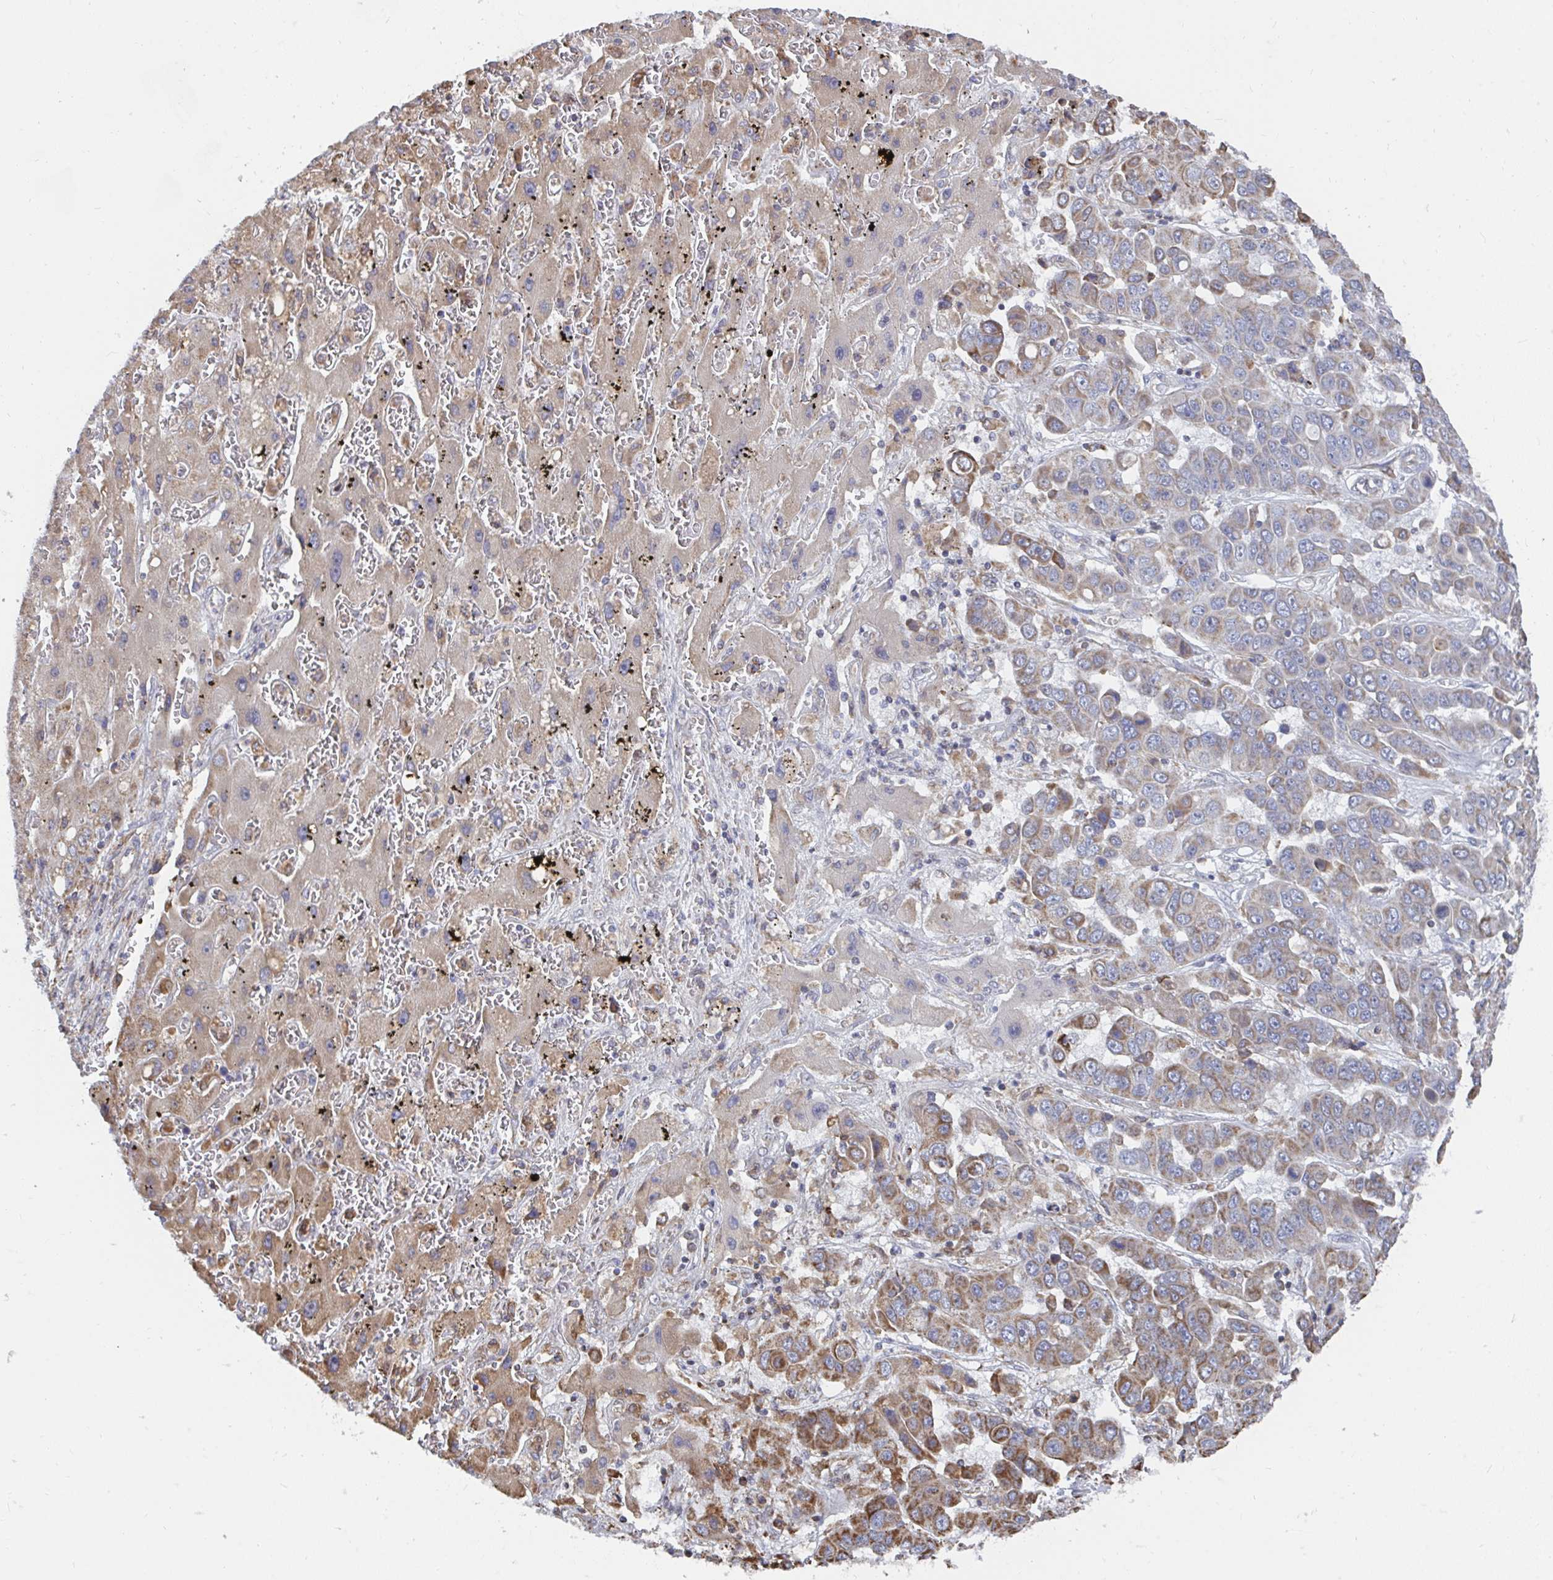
{"staining": {"intensity": "weak", "quantity": "25%-75%", "location": "cytoplasmic/membranous"}, "tissue": "liver cancer", "cell_type": "Tumor cells", "image_type": "cancer", "snomed": [{"axis": "morphology", "description": "Cholangiocarcinoma"}, {"axis": "topography", "description": "Liver"}], "caption": "This image displays immunohistochemistry (IHC) staining of human liver cholangiocarcinoma, with low weak cytoplasmic/membranous expression in approximately 25%-75% of tumor cells.", "gene": "ELAVL1", "patient": {"sex": "female", "age": 52}}